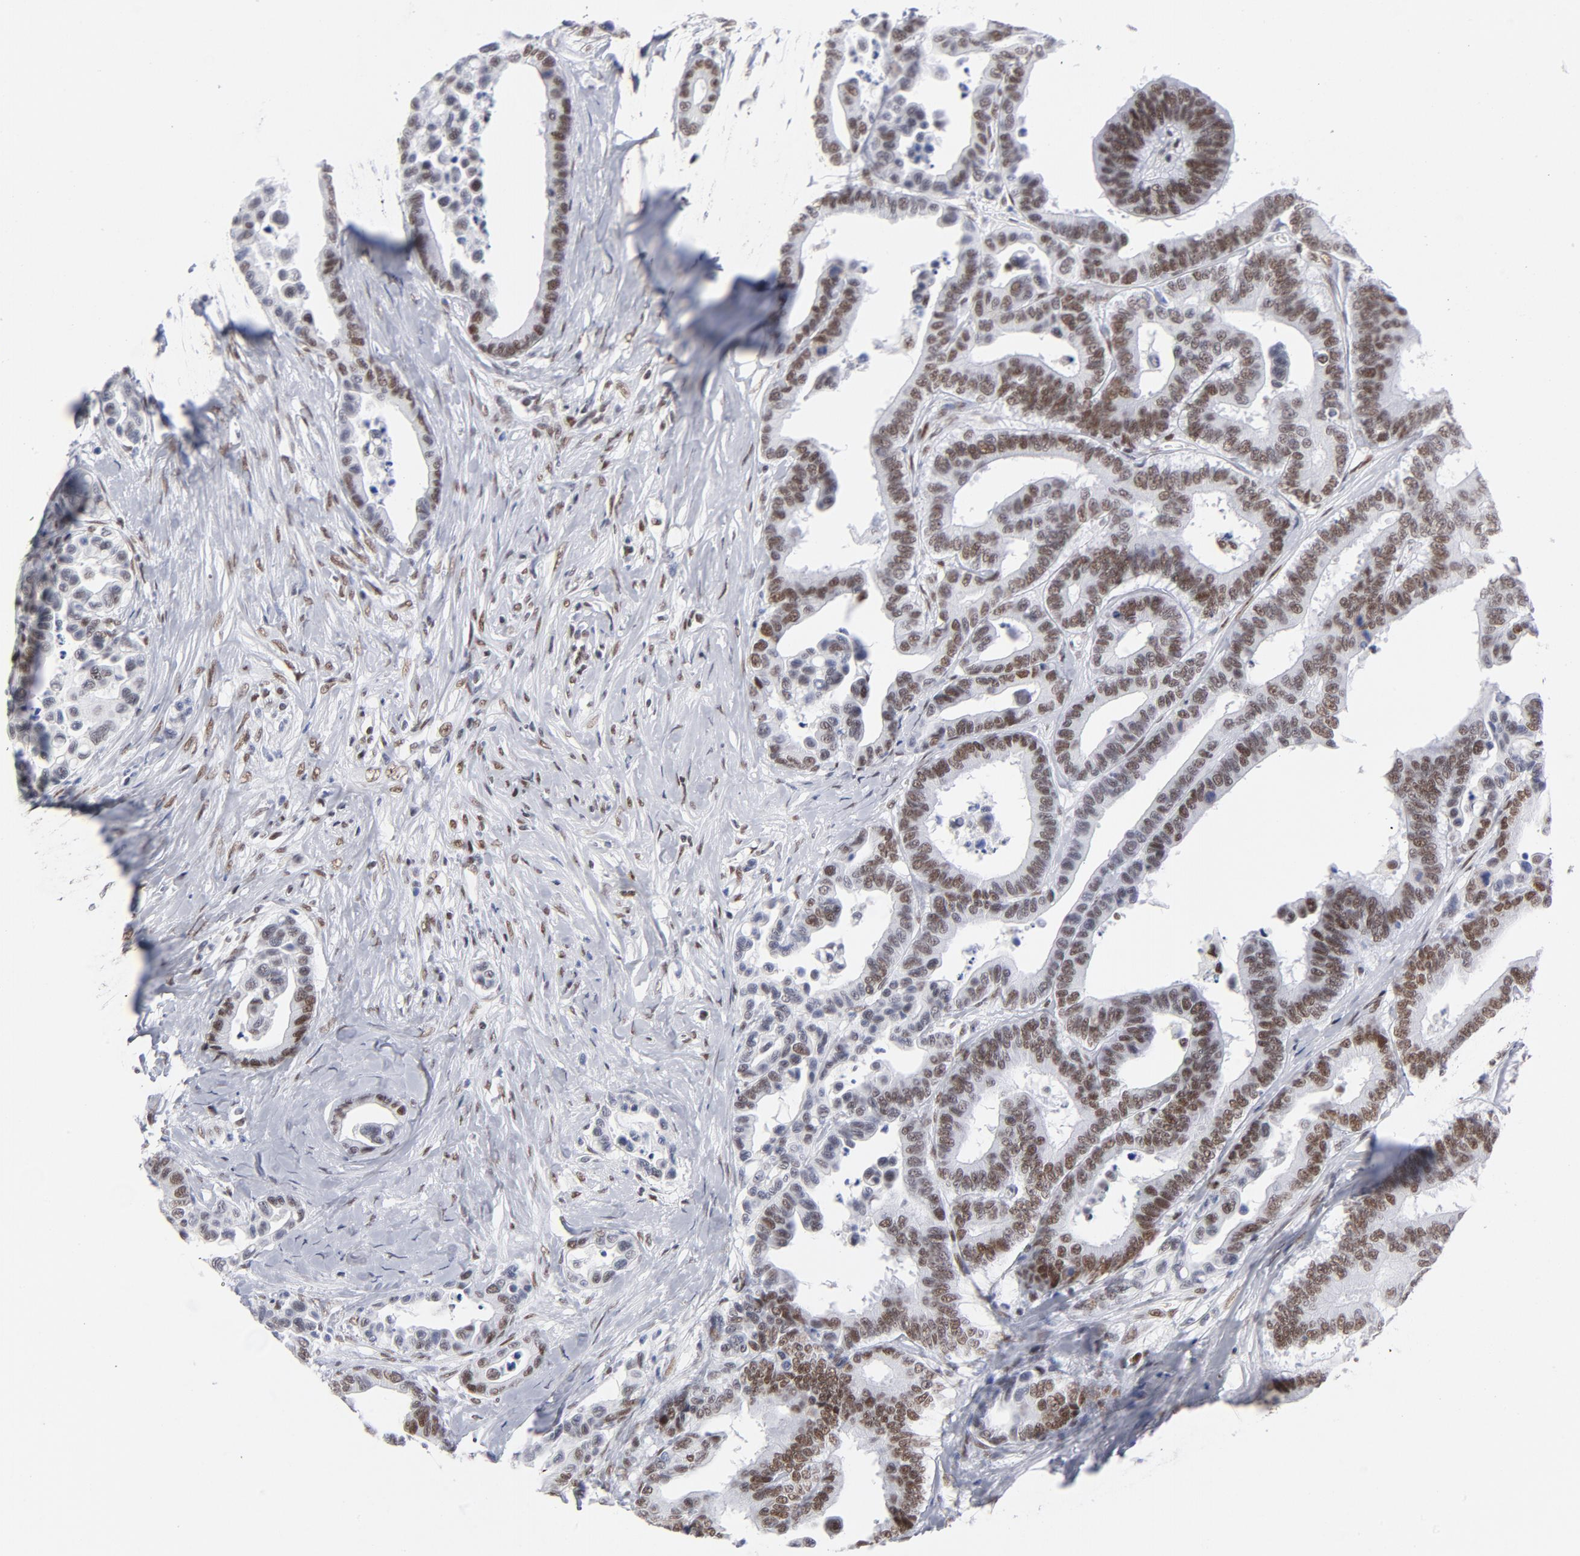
{"staining": {"intensity": "moderate", "quantity": "25%-75%", "location": "nuclear"}, "tissue": "colorectal cancer", "cell_type": "Tumor cells", "image_type": "cancer", "snomed": [{"axis": "morphology", "description": "Adenocarcinoma, NOS"}, {"axis": "topography", "description": "Colon"}], "caption": "IHC histopathology image of neoplastic tissue: colorectal cancer stained using IHC exhibits medium levels of moderate protein expression localized specifically in the nuclear of tumor cells, appearing as a nuclear brown color.", "gene": "ATF2", "patient": {"sex": "male", "age": 82}}